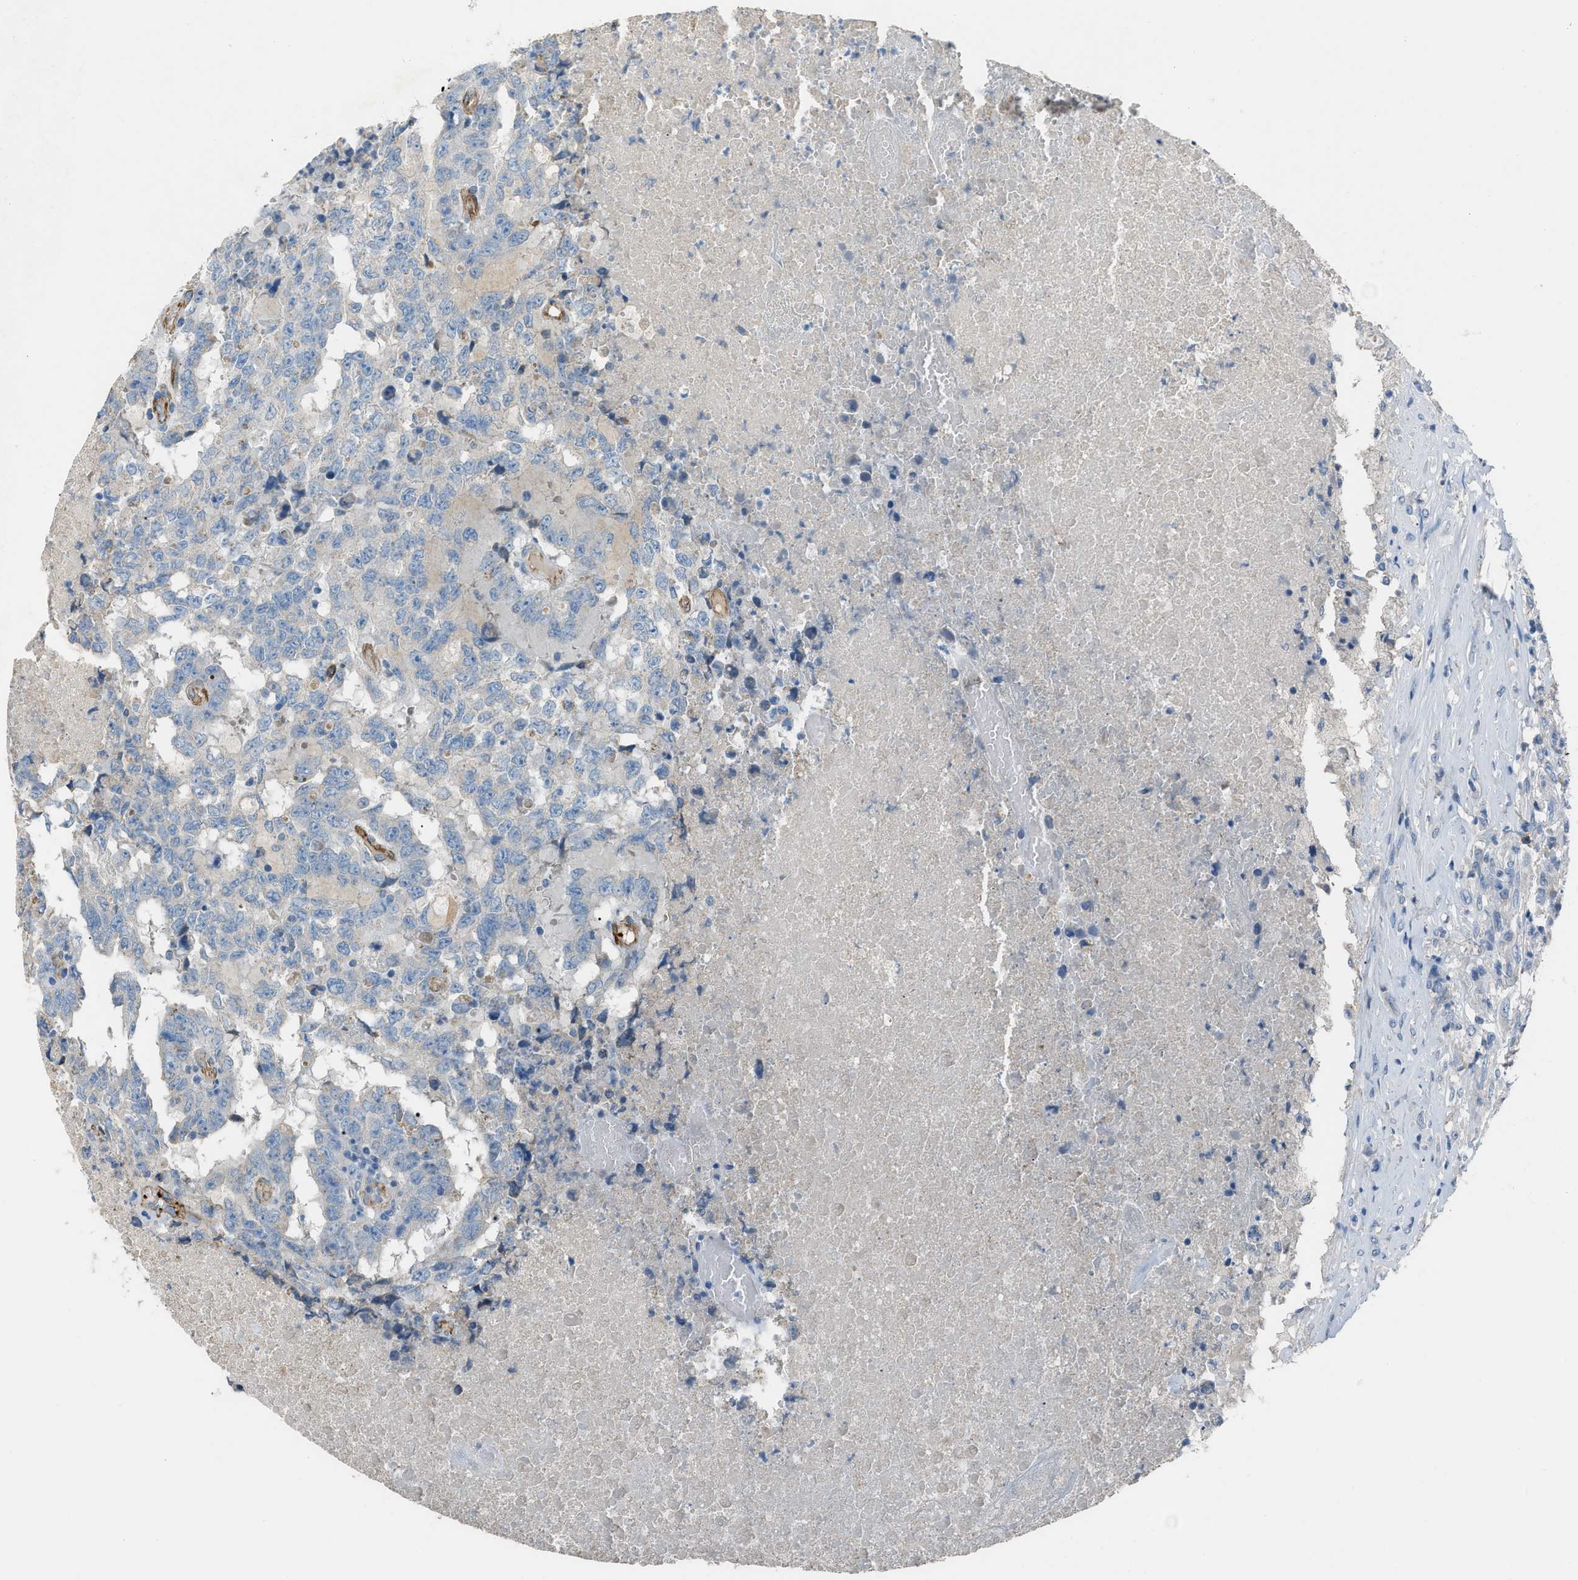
{"staining": {"intensity": "negative", "quantity": "none", "location": "none"}, "tissue": "testis cancer", "cell_type": "Tumor cells", "image_type": "cancer", "snomed": [{"axis": "morphology", "description": "Necrosis, NOS"}, {"axis": "morphology", "description": "Carcinoma, Embryonal, NOS"}, {"axis": "topography", "description": "Testis"}], "caption": "Human testis cancer stained for a protein using IHC shows no staining in tumor cells.", "gene": "SLC22A15", "patient": {"sex": "male", "age": 19}}